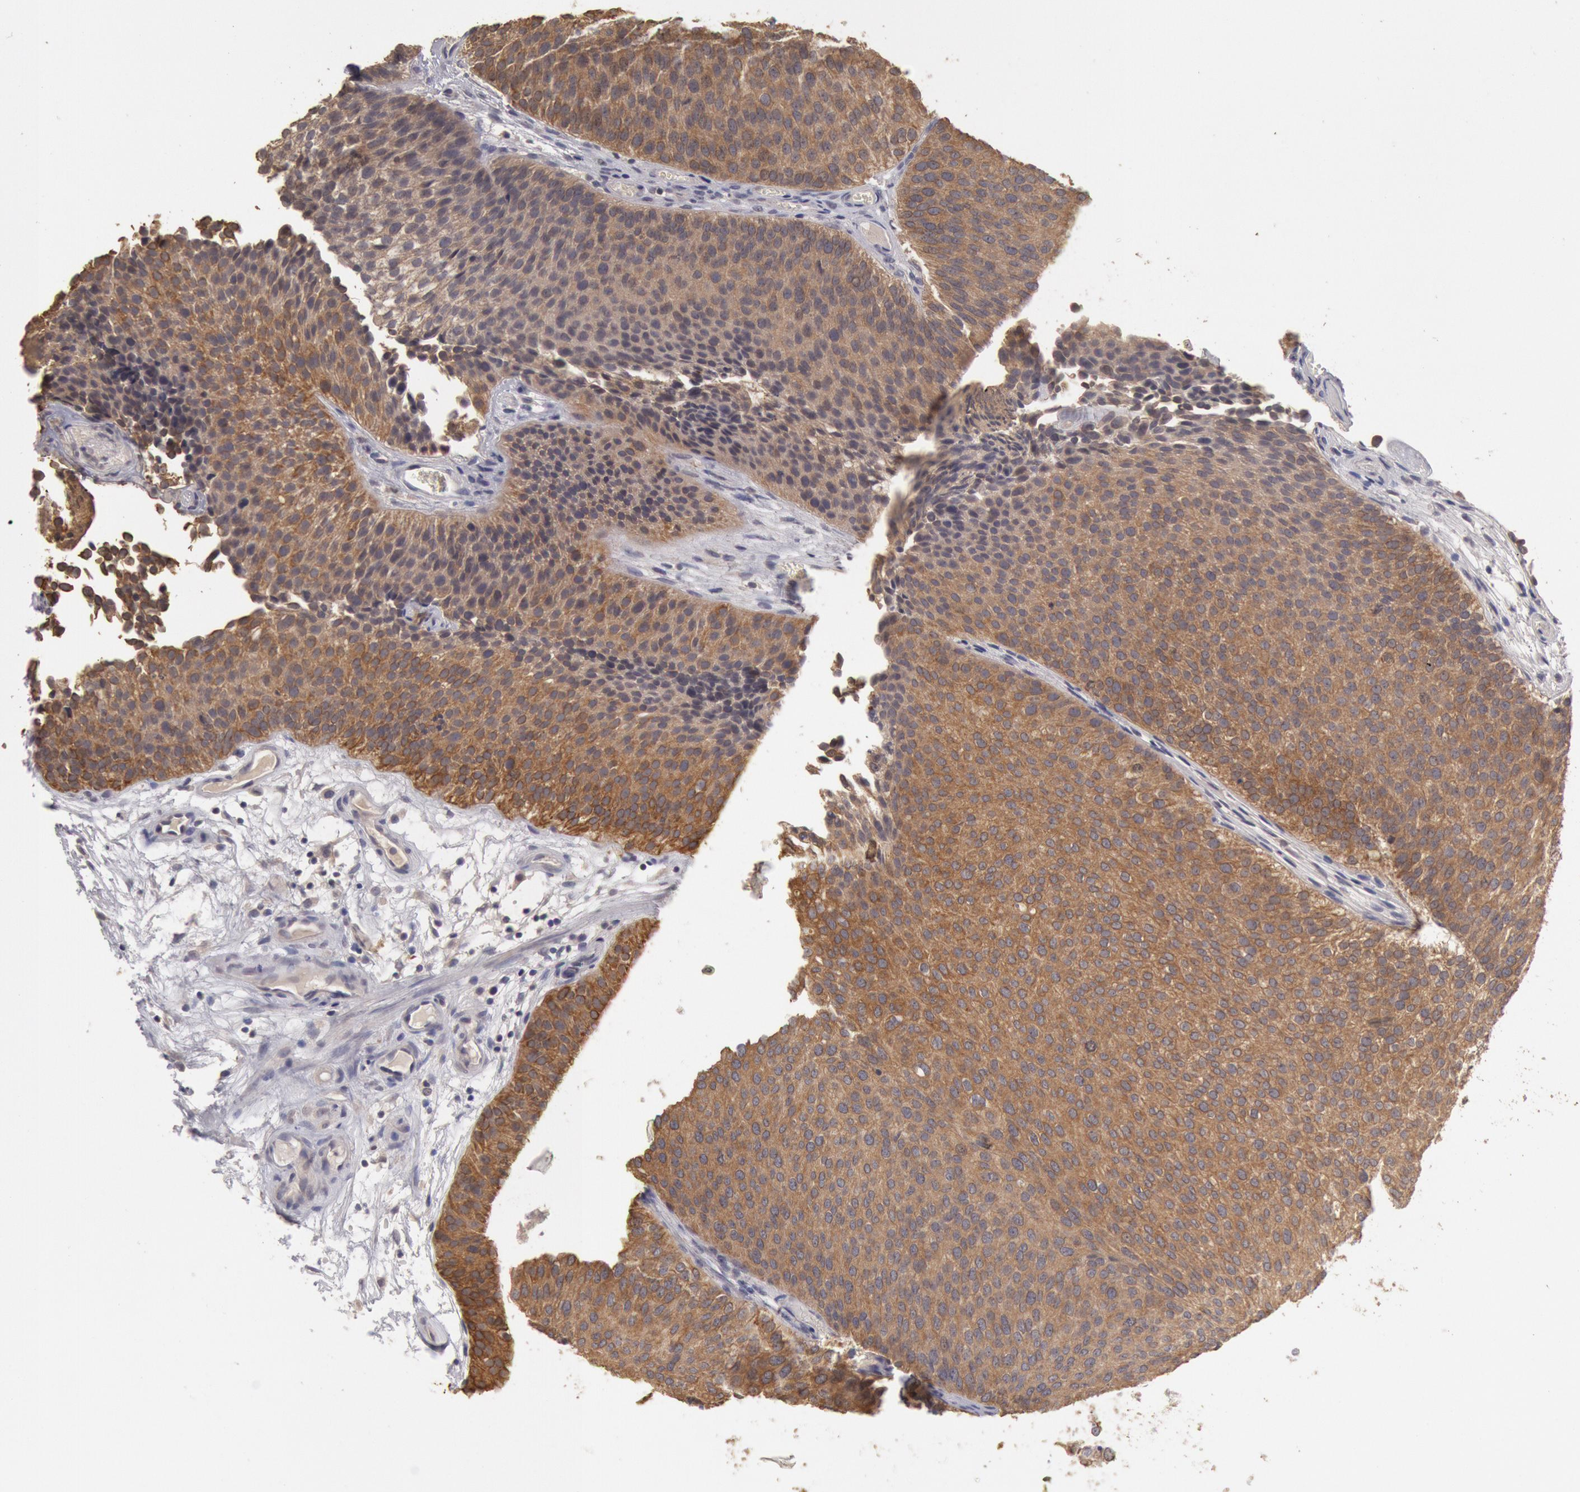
{"staining": {"intensity": "moderate", "quantity": ">75%", "location": "cytoplasmic/membranous"}, "tissue": "urothelial cancer", "cell_type": "Tumor cells", "image_type": "cancer", "snomed": [{"axis": "morphology", "description": "Urothelial carcinoma, Low grade"}, {"axis": "topography", "description": "Urinary bladder"}], "caption": "Moderate cytoplasmic/membranous expression for a protein is appreciated in about >75% of tumor cells of urothelial carcinoma (low-grade) using immunohistochemistry.", "gene": "ZFP36L1", "patient": {"sex": "male", "age": 84}}